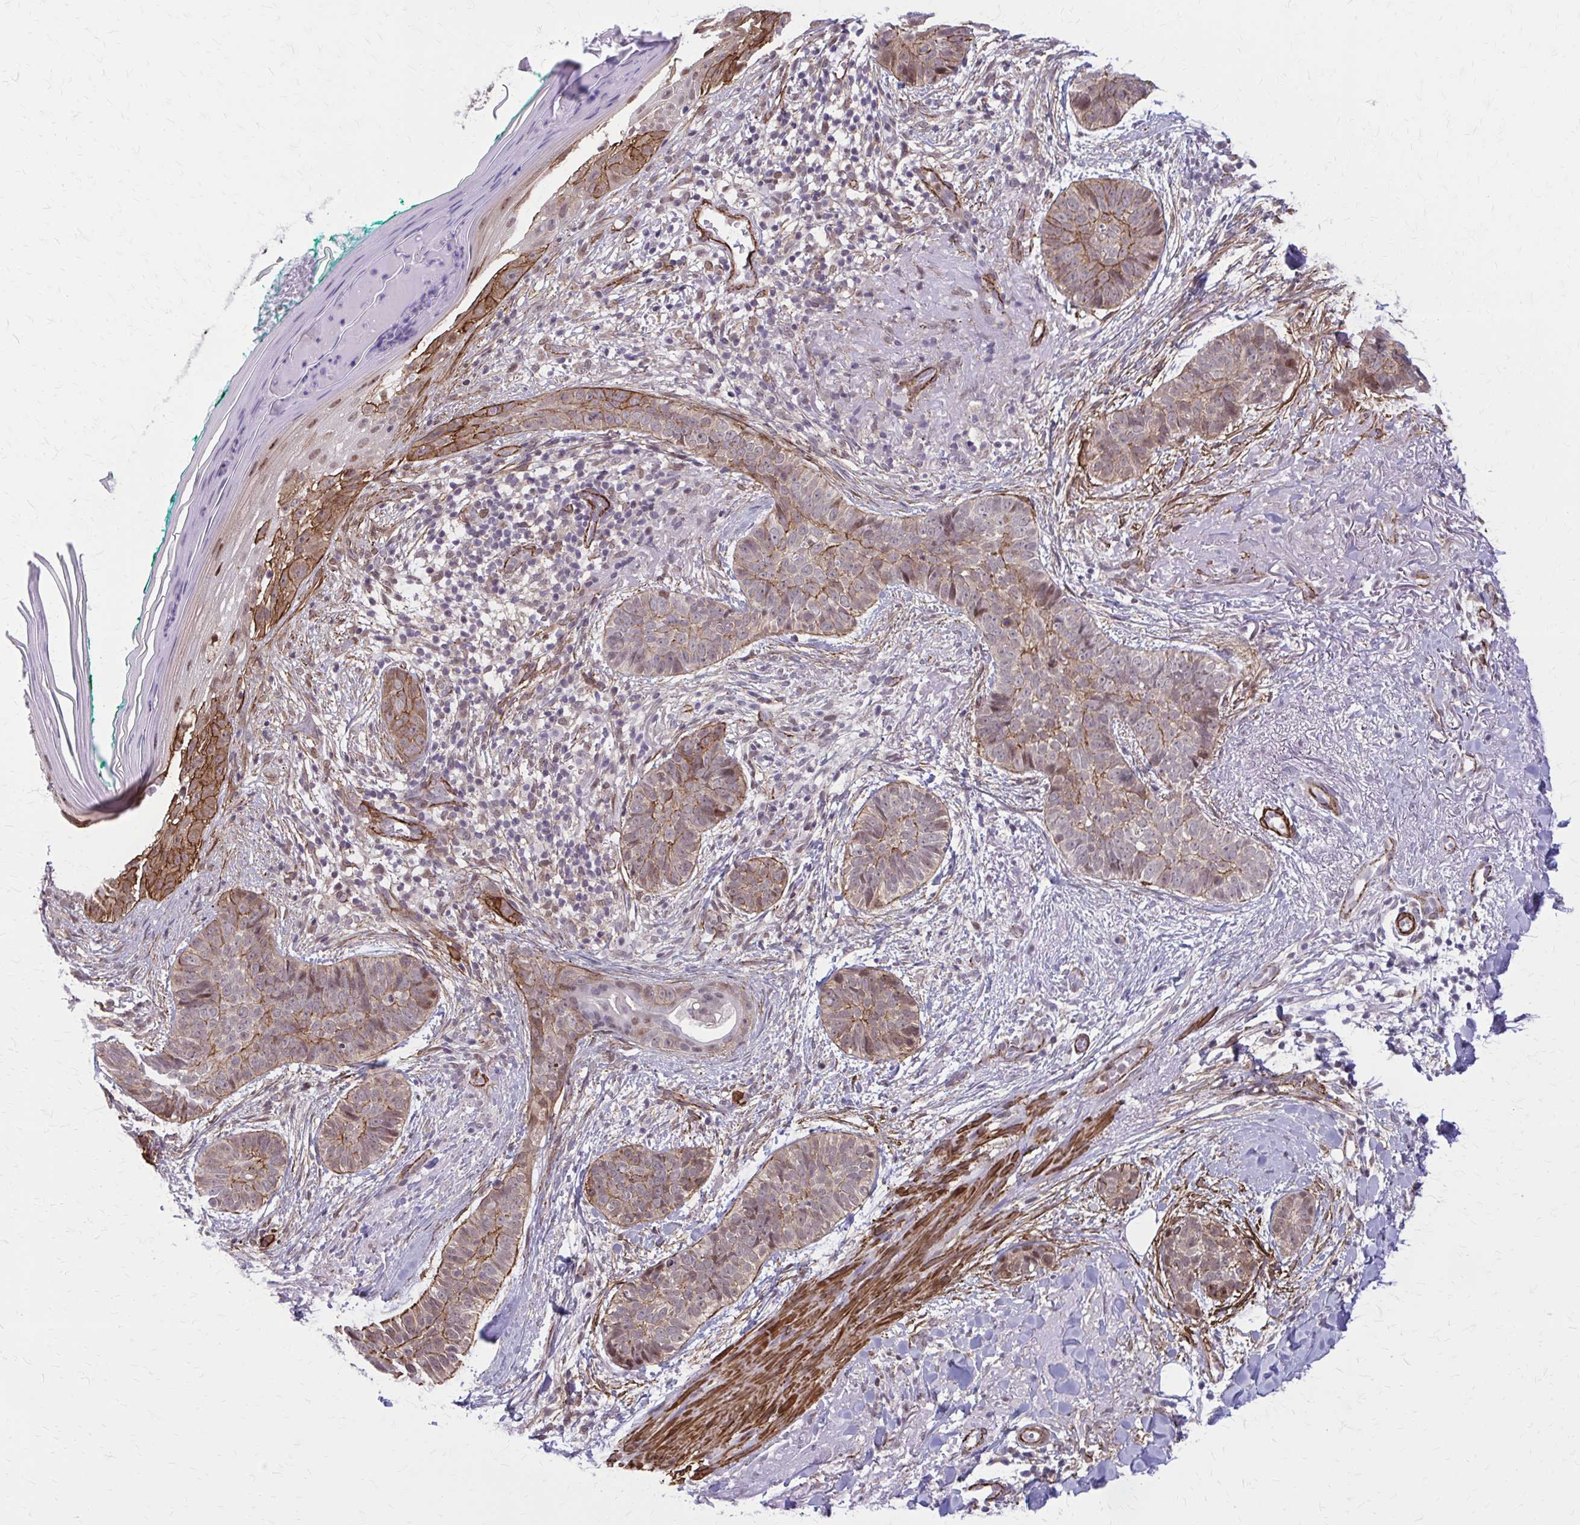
{"staining": {"intensity": "moderate", "quantity": "25%-75%", "location": "cytoplasmic/membranous"}, "tissue": "skin cancer", "cell_type": "Tumor cells", "image_type": "cancer", "snomed": [{"axis": "morphology", "description": "Basal cell carcinoma"}, {"axis": "topography", "description": "Skin"}, {"axis": "topography", "description": "Skin of face"}, {"axis": "topography", "description": "Skin of nose"}], "caption": "Protein staining demonstrates moderate cytoplasmic/membranous staining in about 25%-75% of tumor cells in skin cancer. (Brightfield microscopy of DAB IHC at high magnification).", "gene": "NRBF2", "patient": {"sex": "female", "age": 86}}